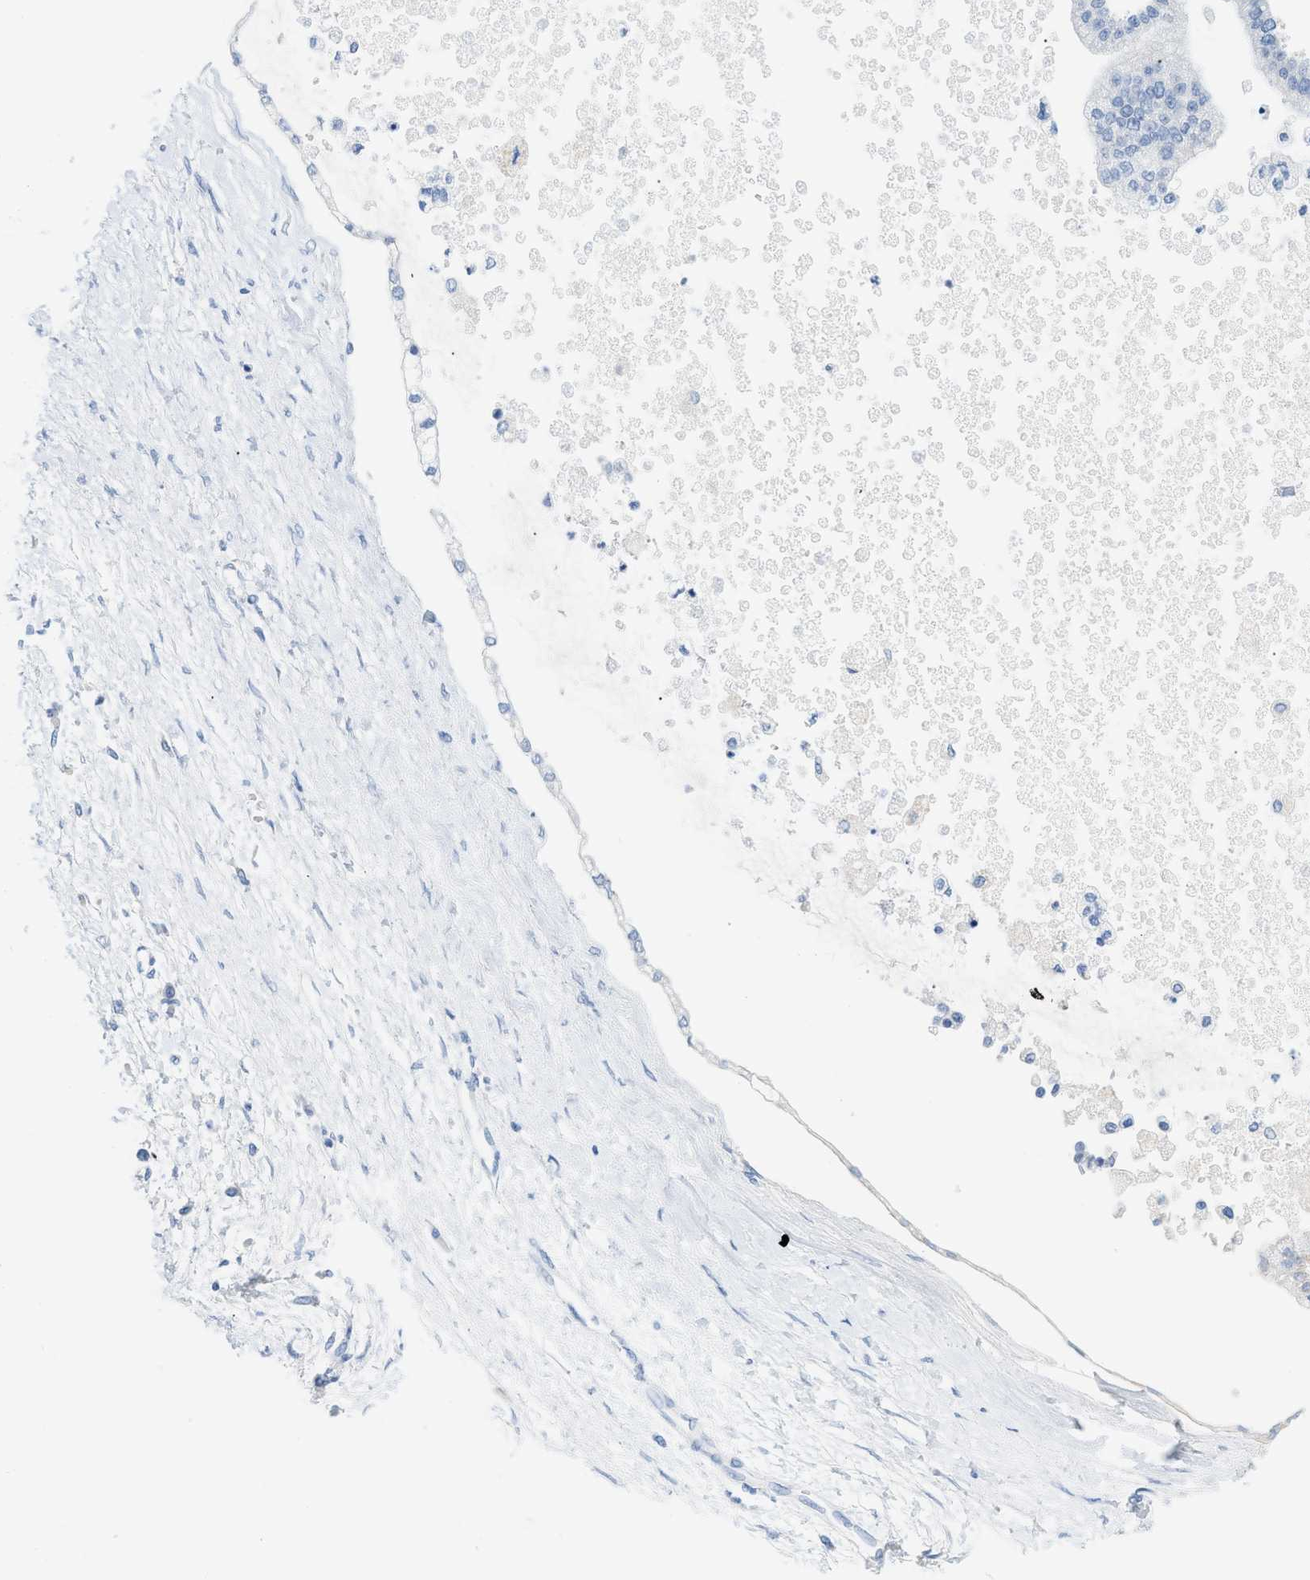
{"staining": {"intensity": "negative", "quantity": "none", "location": "none"}, "tissue": "liver cancer", "cell_type": "Tumor cells", "image_type": "cancer", "snomed": [{"axis": "morphology", "description": "Cholangiocarcinoma"}, {"axis": "topography", "description": "Liver"}], "caption": "Image shows no significant protein expression in tumor cells of cholangiocarcinoma (liver).", "gene": "PAPPA", "patient": {"sex": "male", "age": 50}}